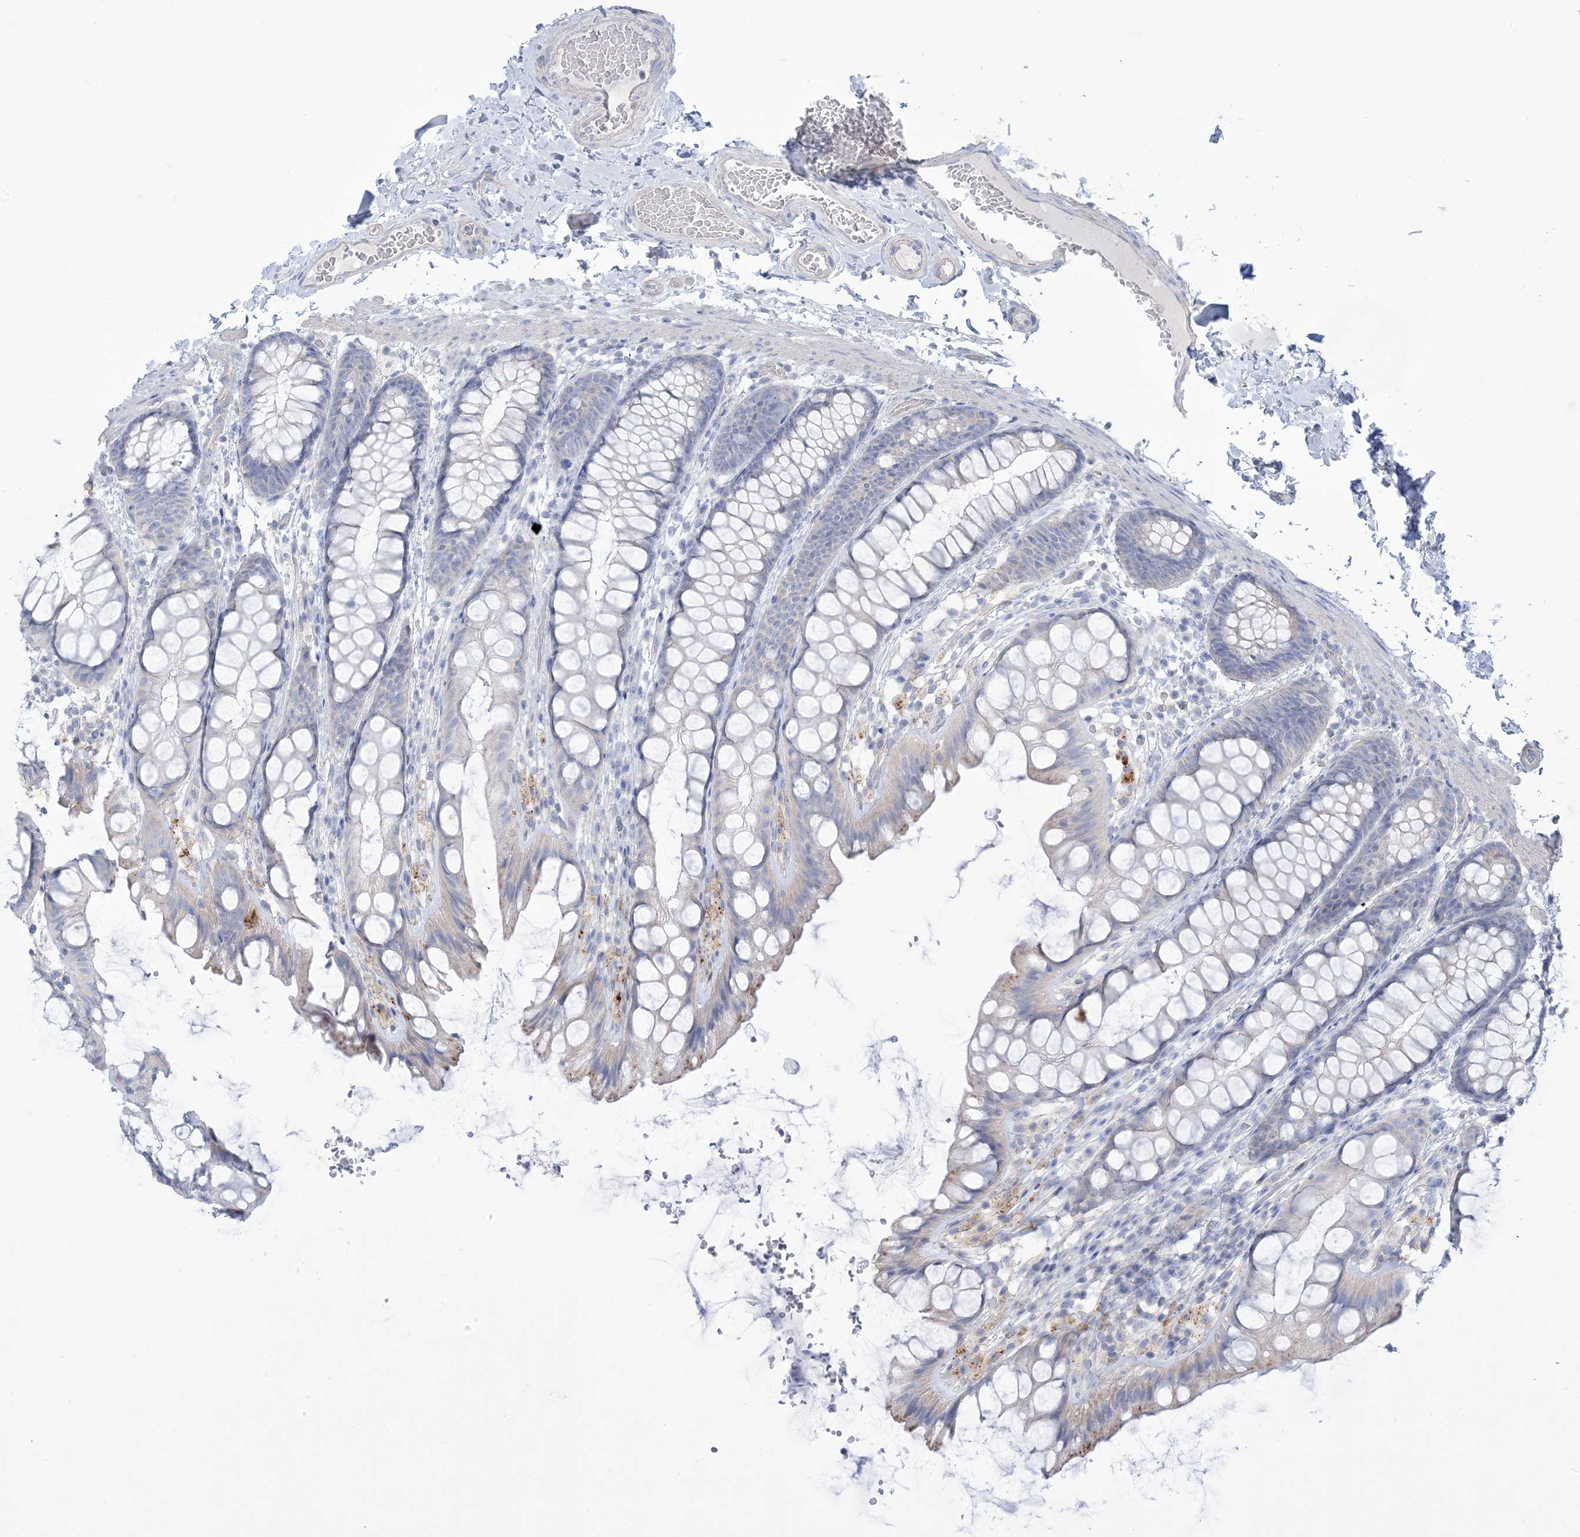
{"staining": {"intensity": "negative", "quantity": "none", "location": "none"}, "tissue": "colon", "cell_type": "Endothelial cells", "image_type": "normal", "snomed": [{"axis": "morphology", "description": "Normal tissue, NOS"}, {"axis": "topography", "description": "Colon"}], "caption": "High power microscopy histopathology image of an immunohistochemistry (IHC) micrograph of unremarkable colon, revealing no significant expression in endothelial cells.", "gene": "MTHFD2L", "patient": {"sex": "male", "age": 47}}